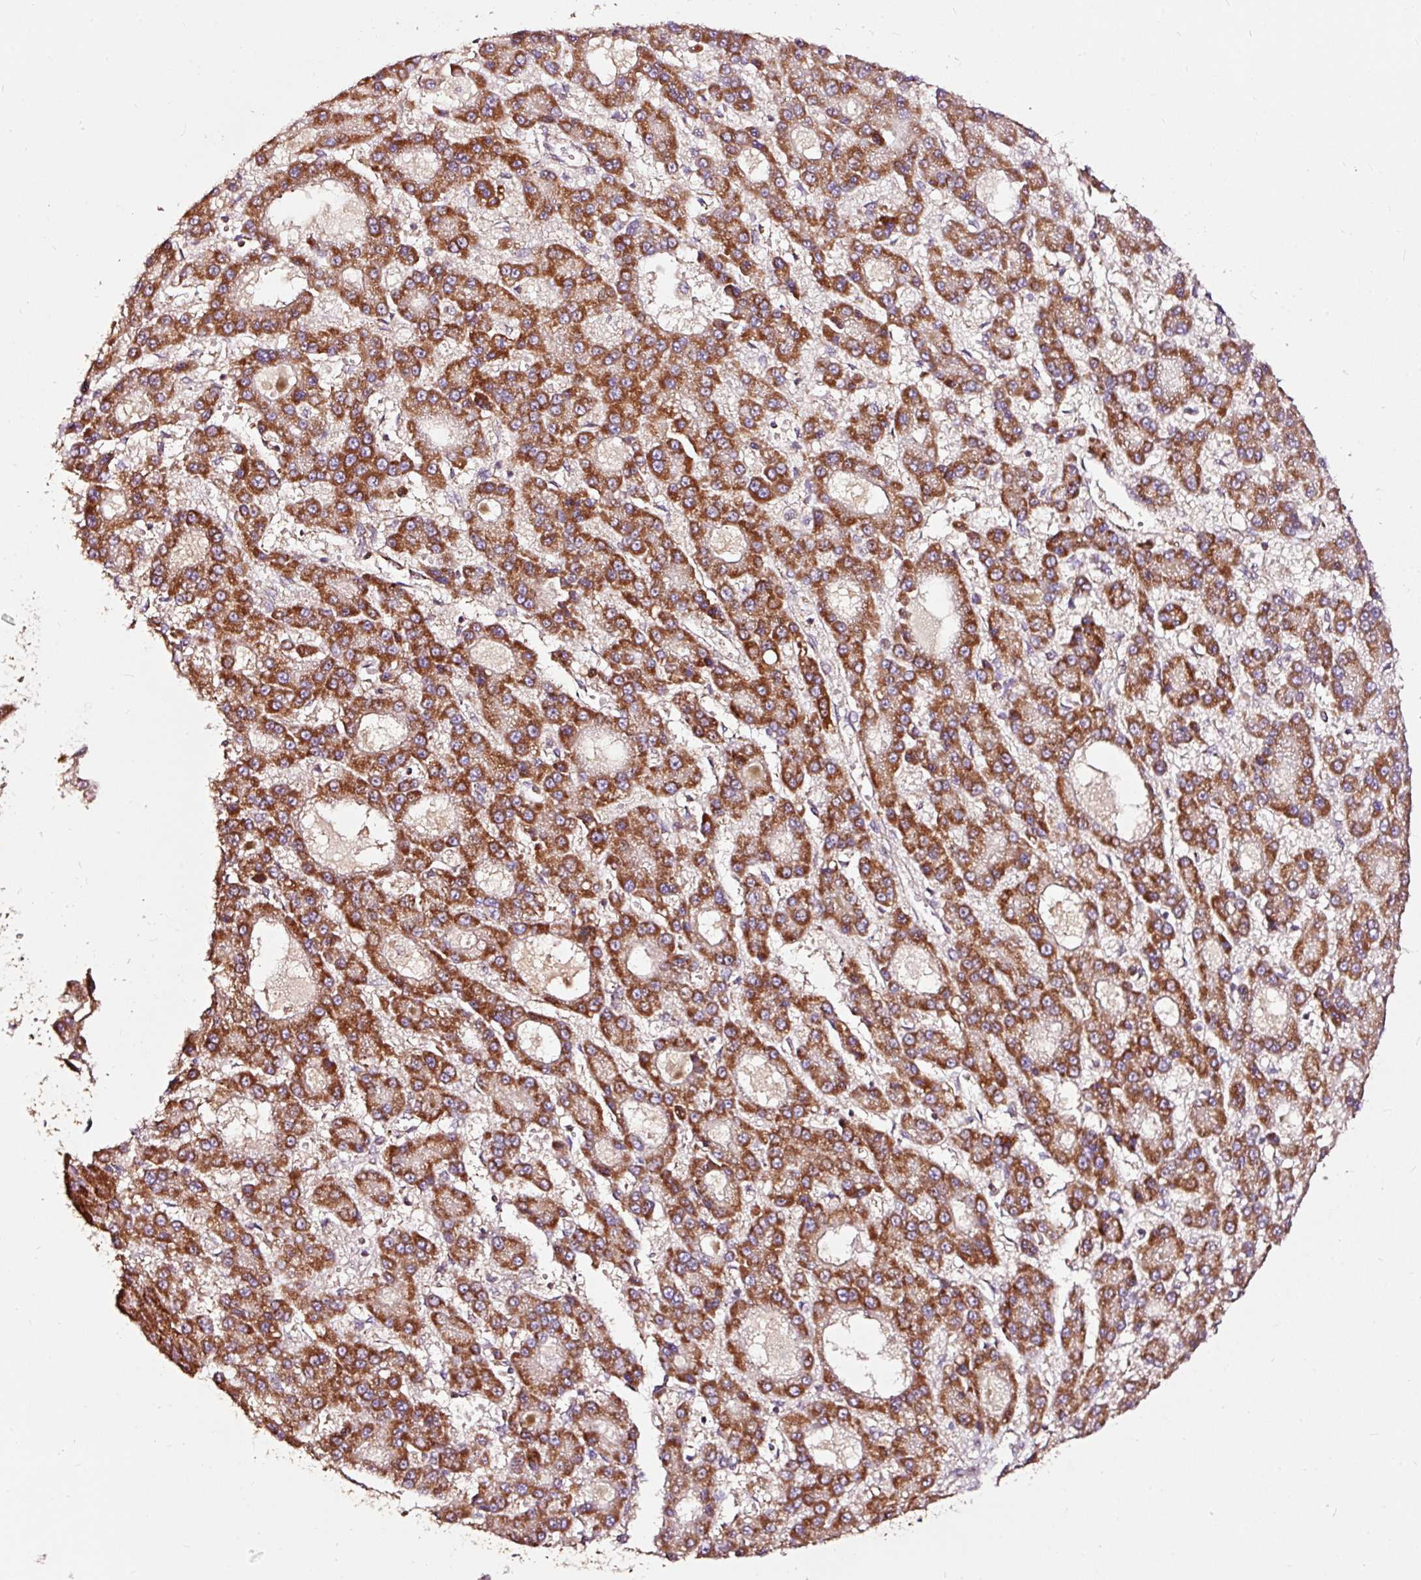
{"staining": {"intensity": "strong", "quantity": ">75%", "location": "cytoplasmic/membranous"}, "tissue": "liver cancer", "cell_type": "Tumor cells", "image_type": "cancer", "snomed": [{"axis": "morphology", "description": "Carcinoma, Hepatocellular, NOS"}, {"axis": "topography", "description": "Liver"}], "caption": "Tumor cells display strong cytoplasmic/membranous positivity in about >75% of cells in liver hepatocellular carcinoma.", "gene": "TPM1", "patient": {"sex": "male", "age": 70}}